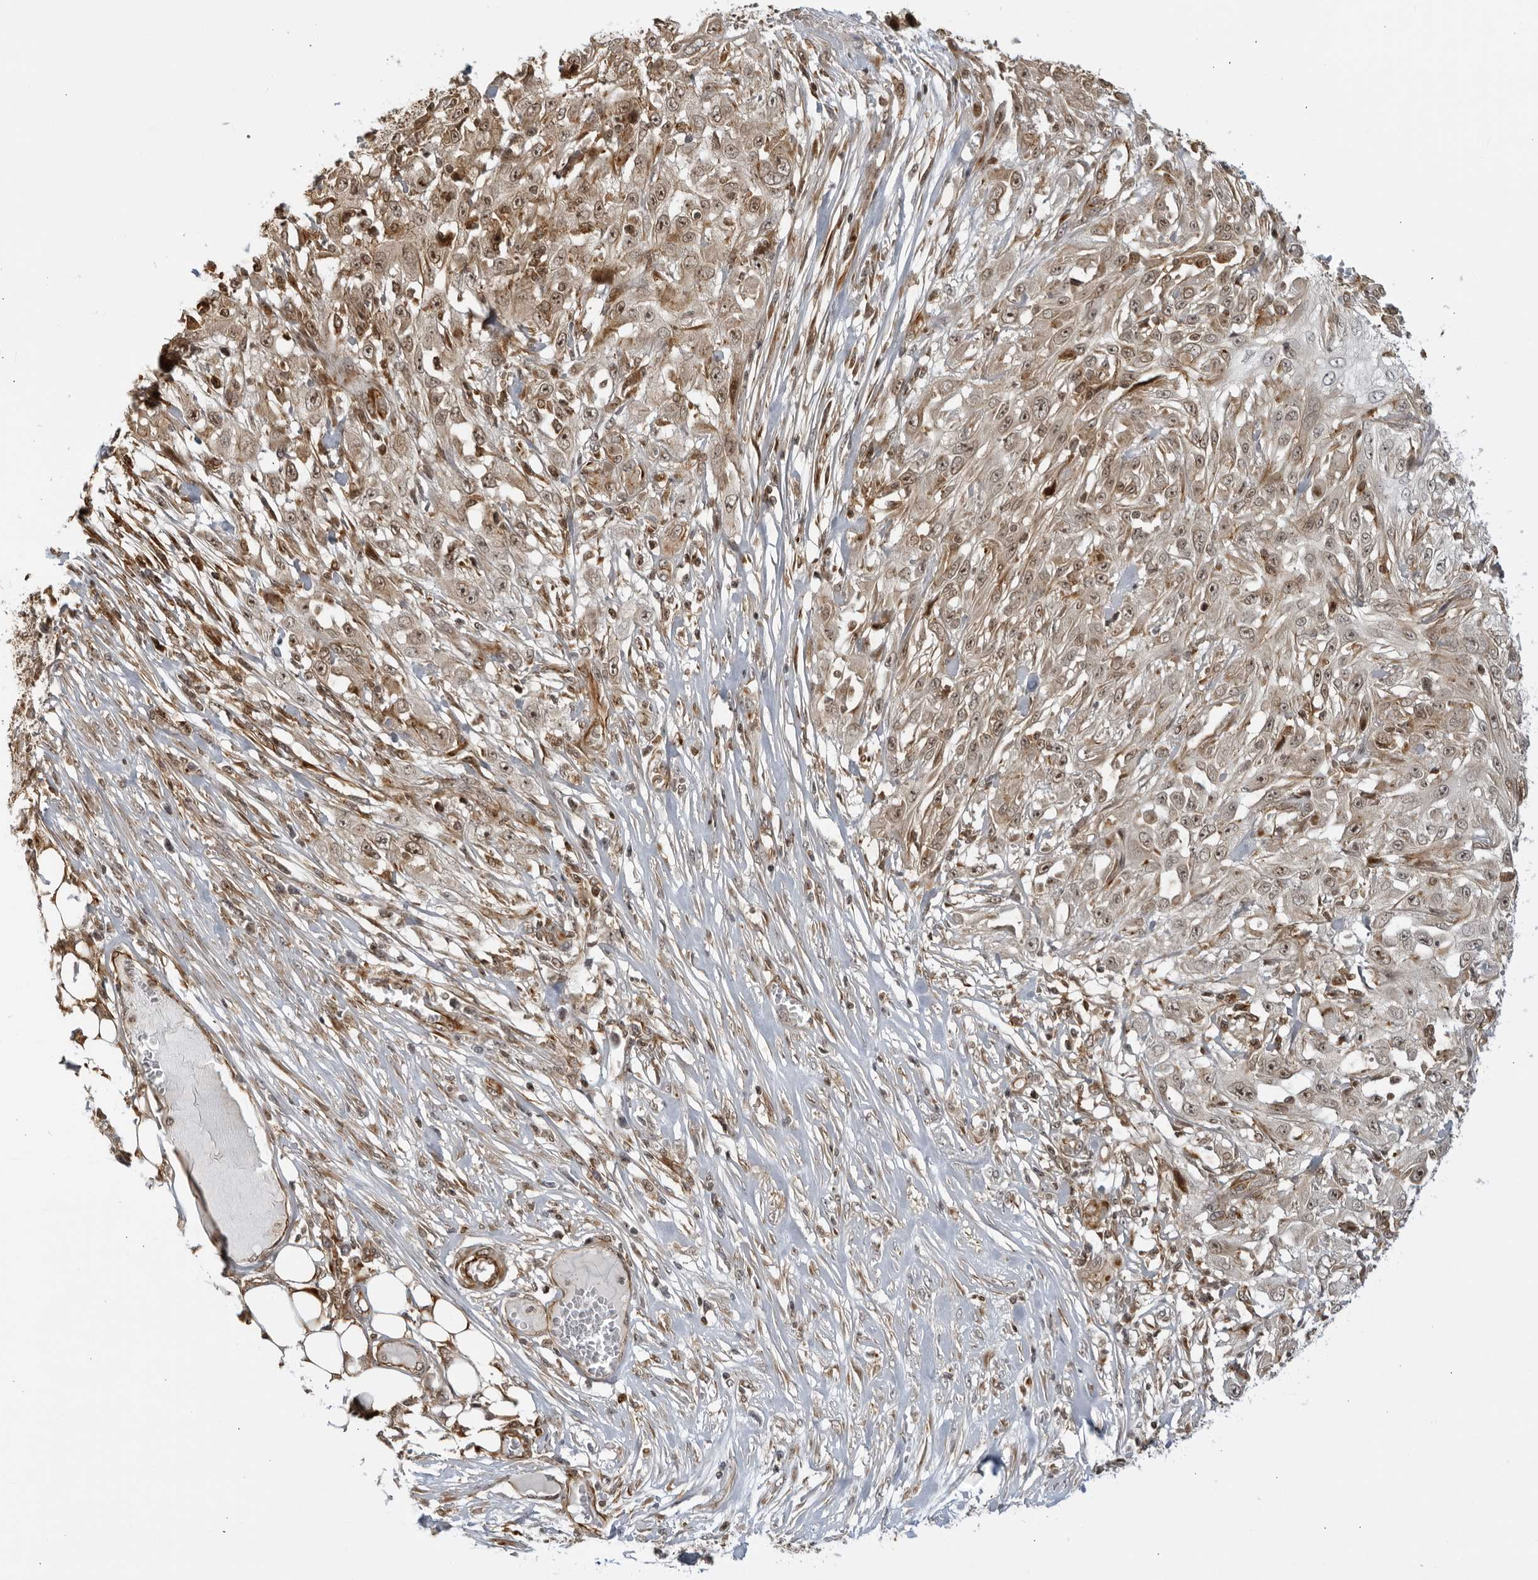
{"staining": {"intensity": "moderate", "quantity": ">75%", "location": "cytoplasmic/membranous,nuclear"}, "tissue": "skin cancer", "cell_type": "Tumor cells", "image_type": "cancer", "snomed": [{"axis": "morphology", "description": "Squamous cell carcinoma, NOS"}, {"axis": "morphology", "description": "Squamous cell carcinoma, metastatic, NOS"}, {"axis": "topography", "description": "Skin"}, {"axis": "topography", "description": "Lymph node"}], "caption": "Moderate cytoplasmic/membranous and nuclear positivity for a protein is appreciated in about >75% of tumor cells of metastatic squamous cell carcinoma (skin) using IHC.", "gene": "TCF21", "patient": {"sex": "male", "age": 75}}